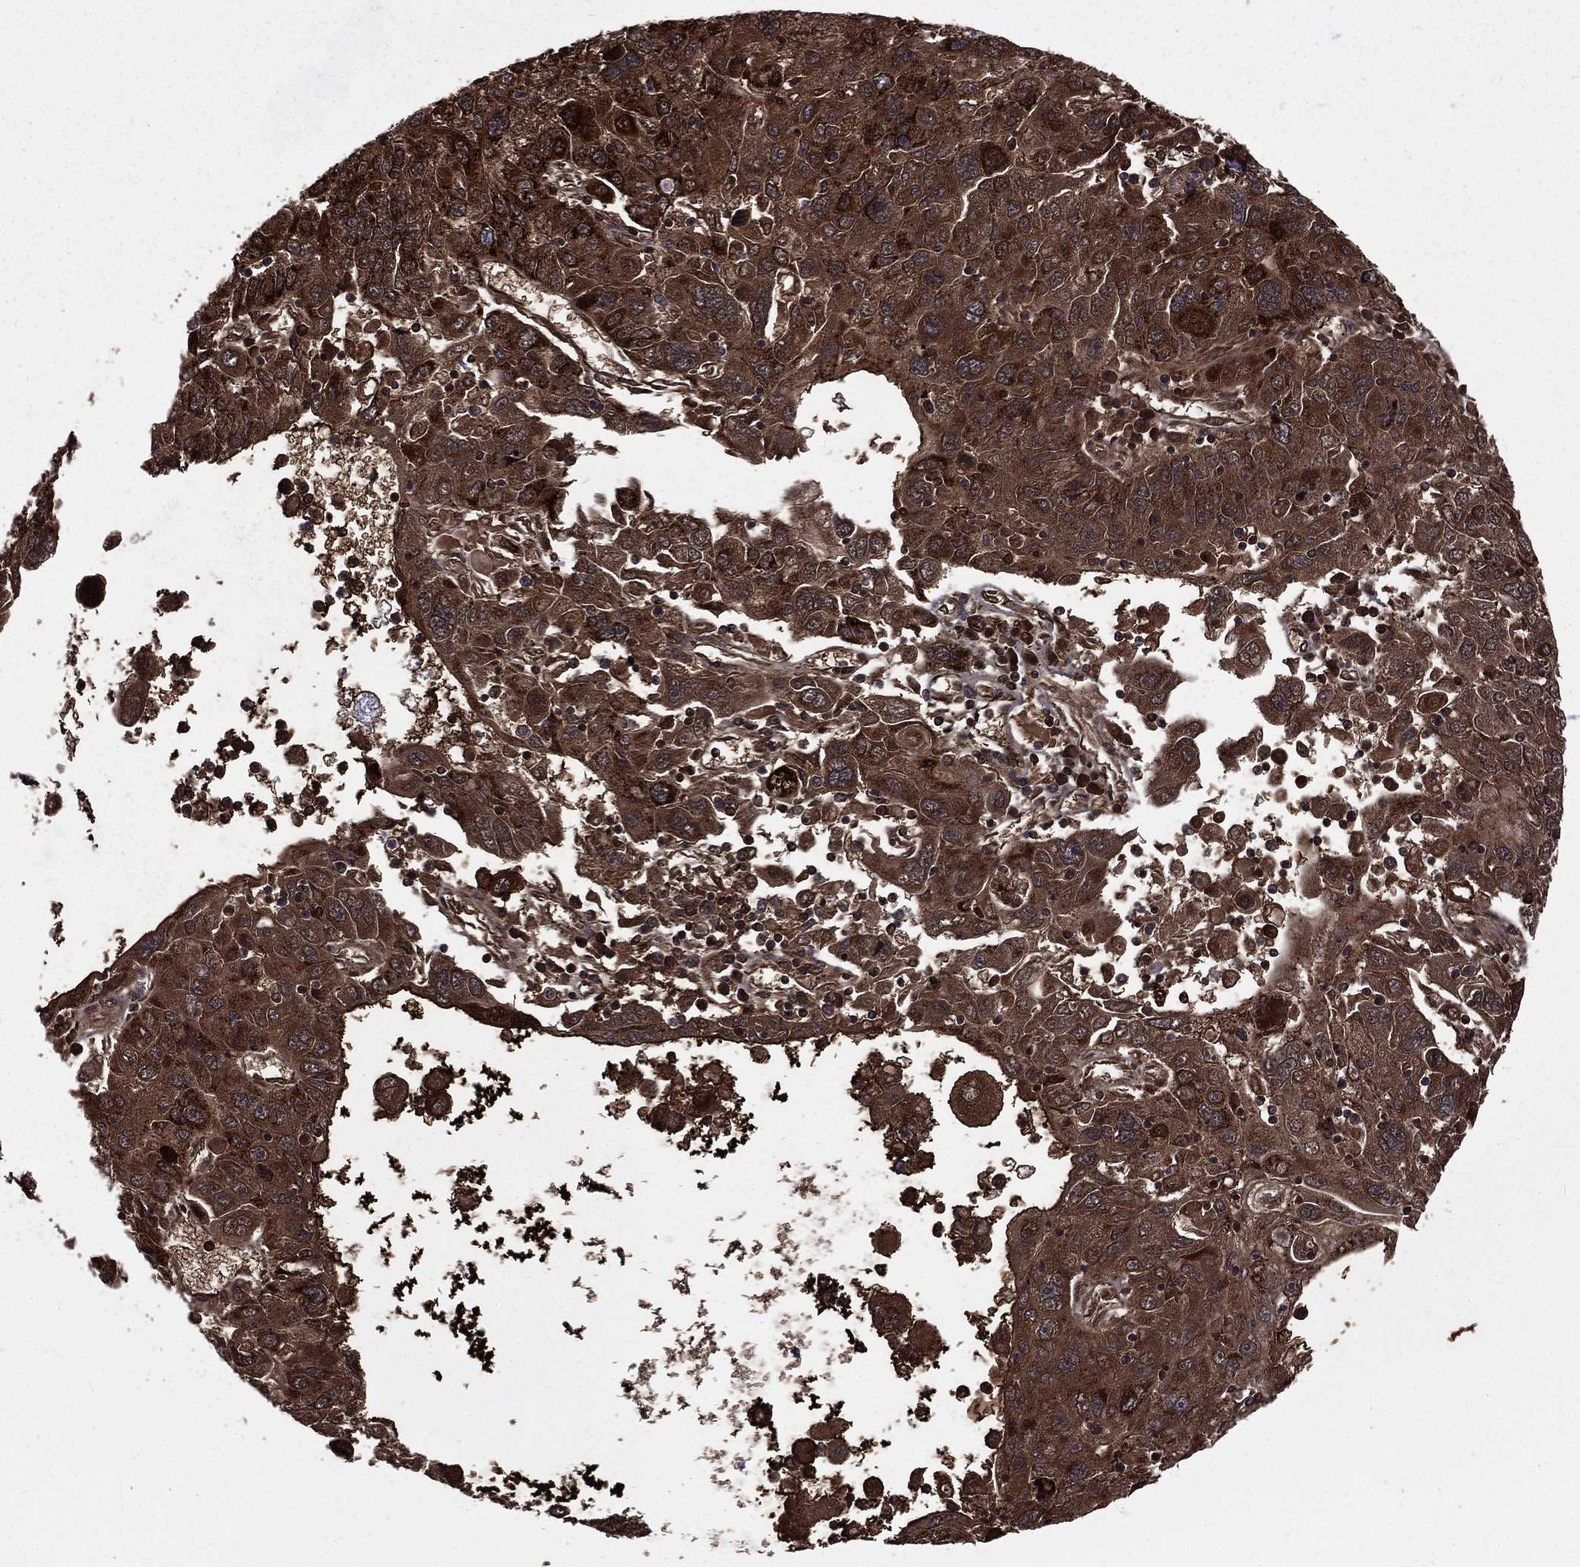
{"staining": {"intensity": "strong", "quantity": ">75%", "location": "cytoplasmic/membranous"}, "tissue": "stomach cancer", "cell_type": "Tumor cells", "image_type": "cancer", "snomed": [{"axis": "morphology", "description": "Adenocarcinoma, NOS"}, {"axis": "topography", "description": "Stomach"}], "caption": "Human stomach cancer stained for a protein (brown) exhibits strong cytoplasmic/membranous positive expression in about >75% of tumor cells.", "gene": "GOT2", "patient": {"sex": "male", "age": 56}}